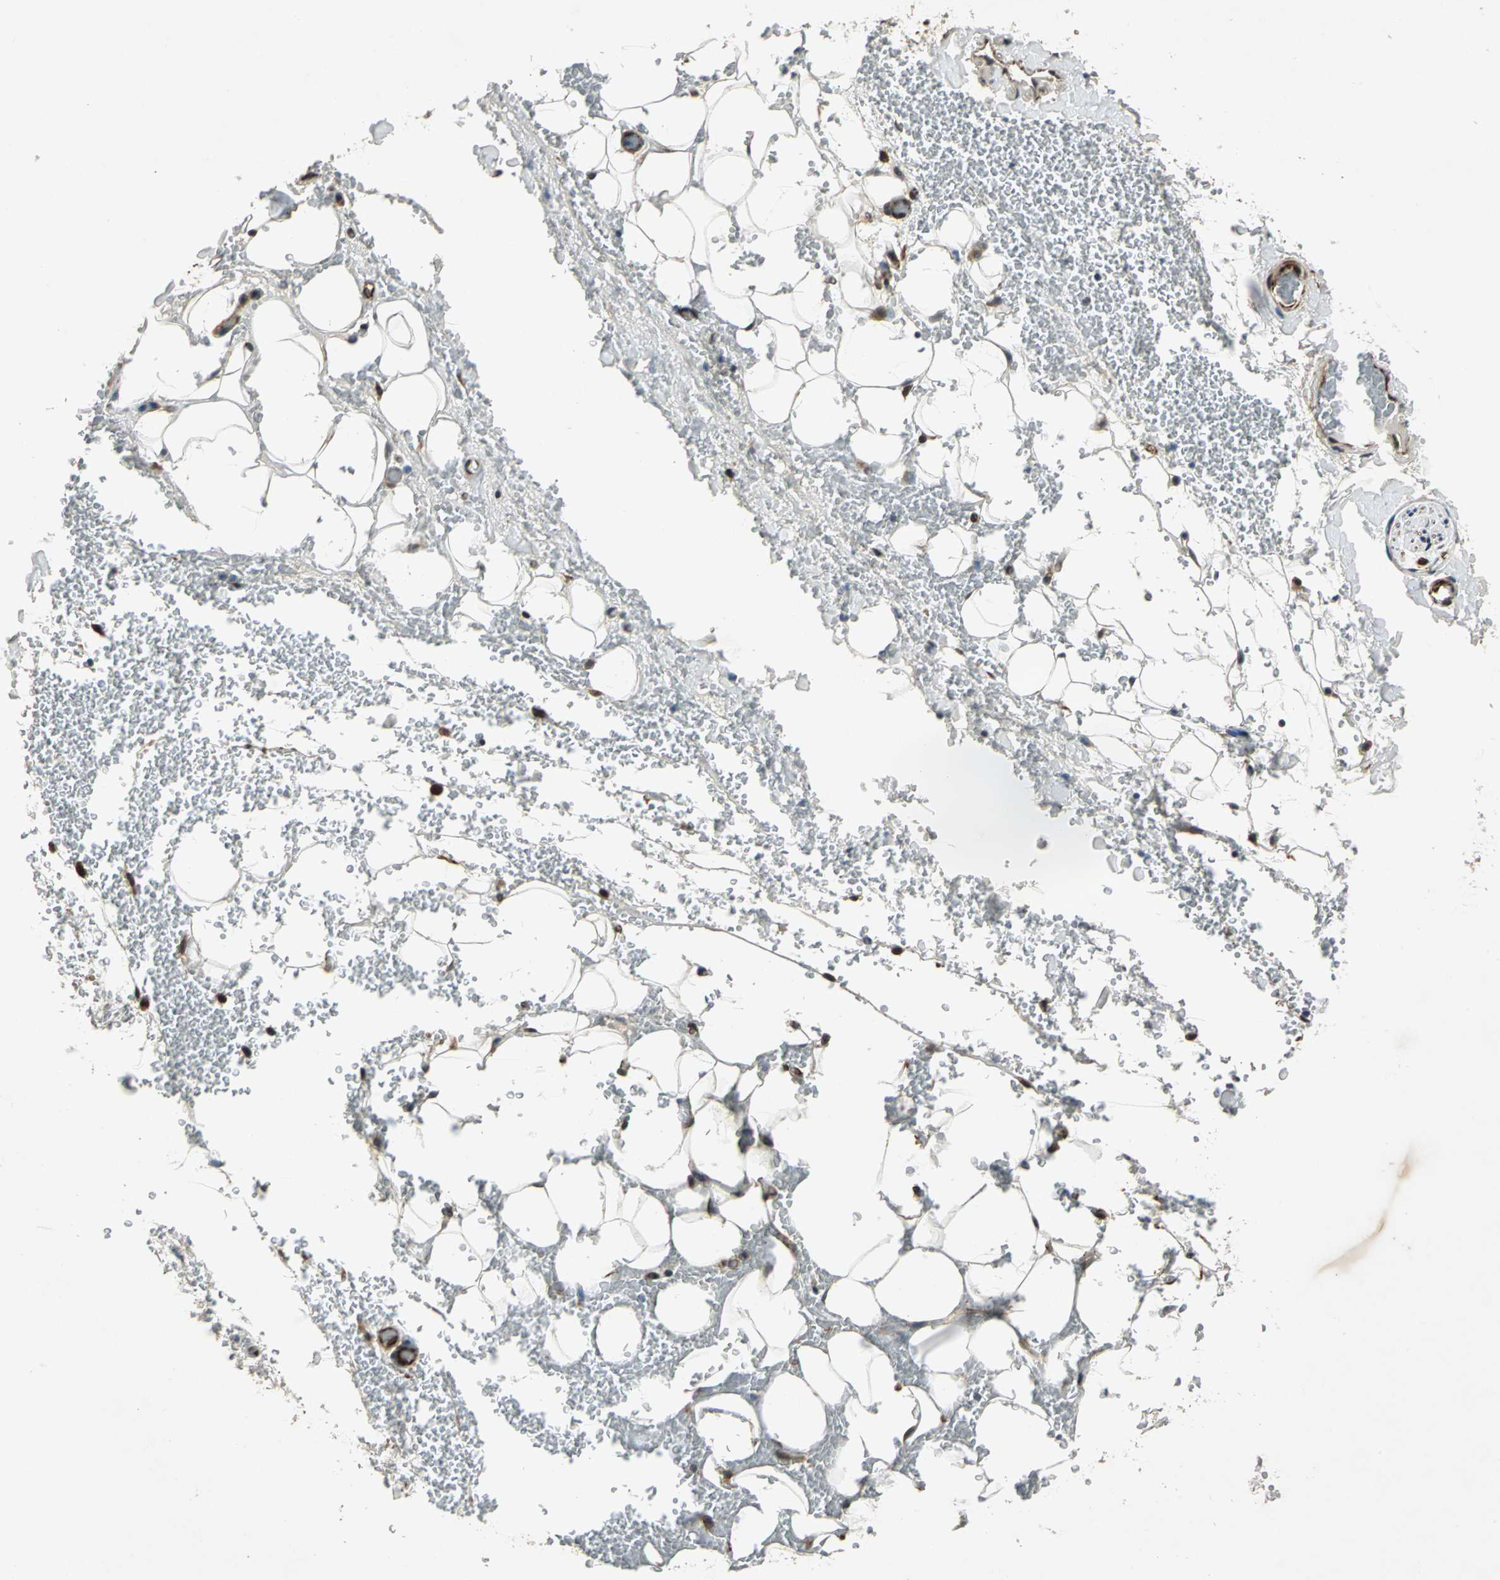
{"staining": {"intensity": "moderate", "quantity": ">75%", "location": "cytoplasmic/membranous"}, "tissue": "adipose tissue", "cell_type": "Adipocytes", "image_type": "normal", "snomed": [{"axis": "morphology", "description": "Normal tissue, NOS"}, {"axis": "morphology", "description": "Inflammation, NOS"}, {"axis": "topography", "description": "Breast"}], "caption": "Adipose tissue stained for a protein (brown) displays moderate cytoplasmic/membranous positive staining in about >75% of adipocytes.", "gene": "EXD2", "patient": {"sex": "female", "age": 65}}